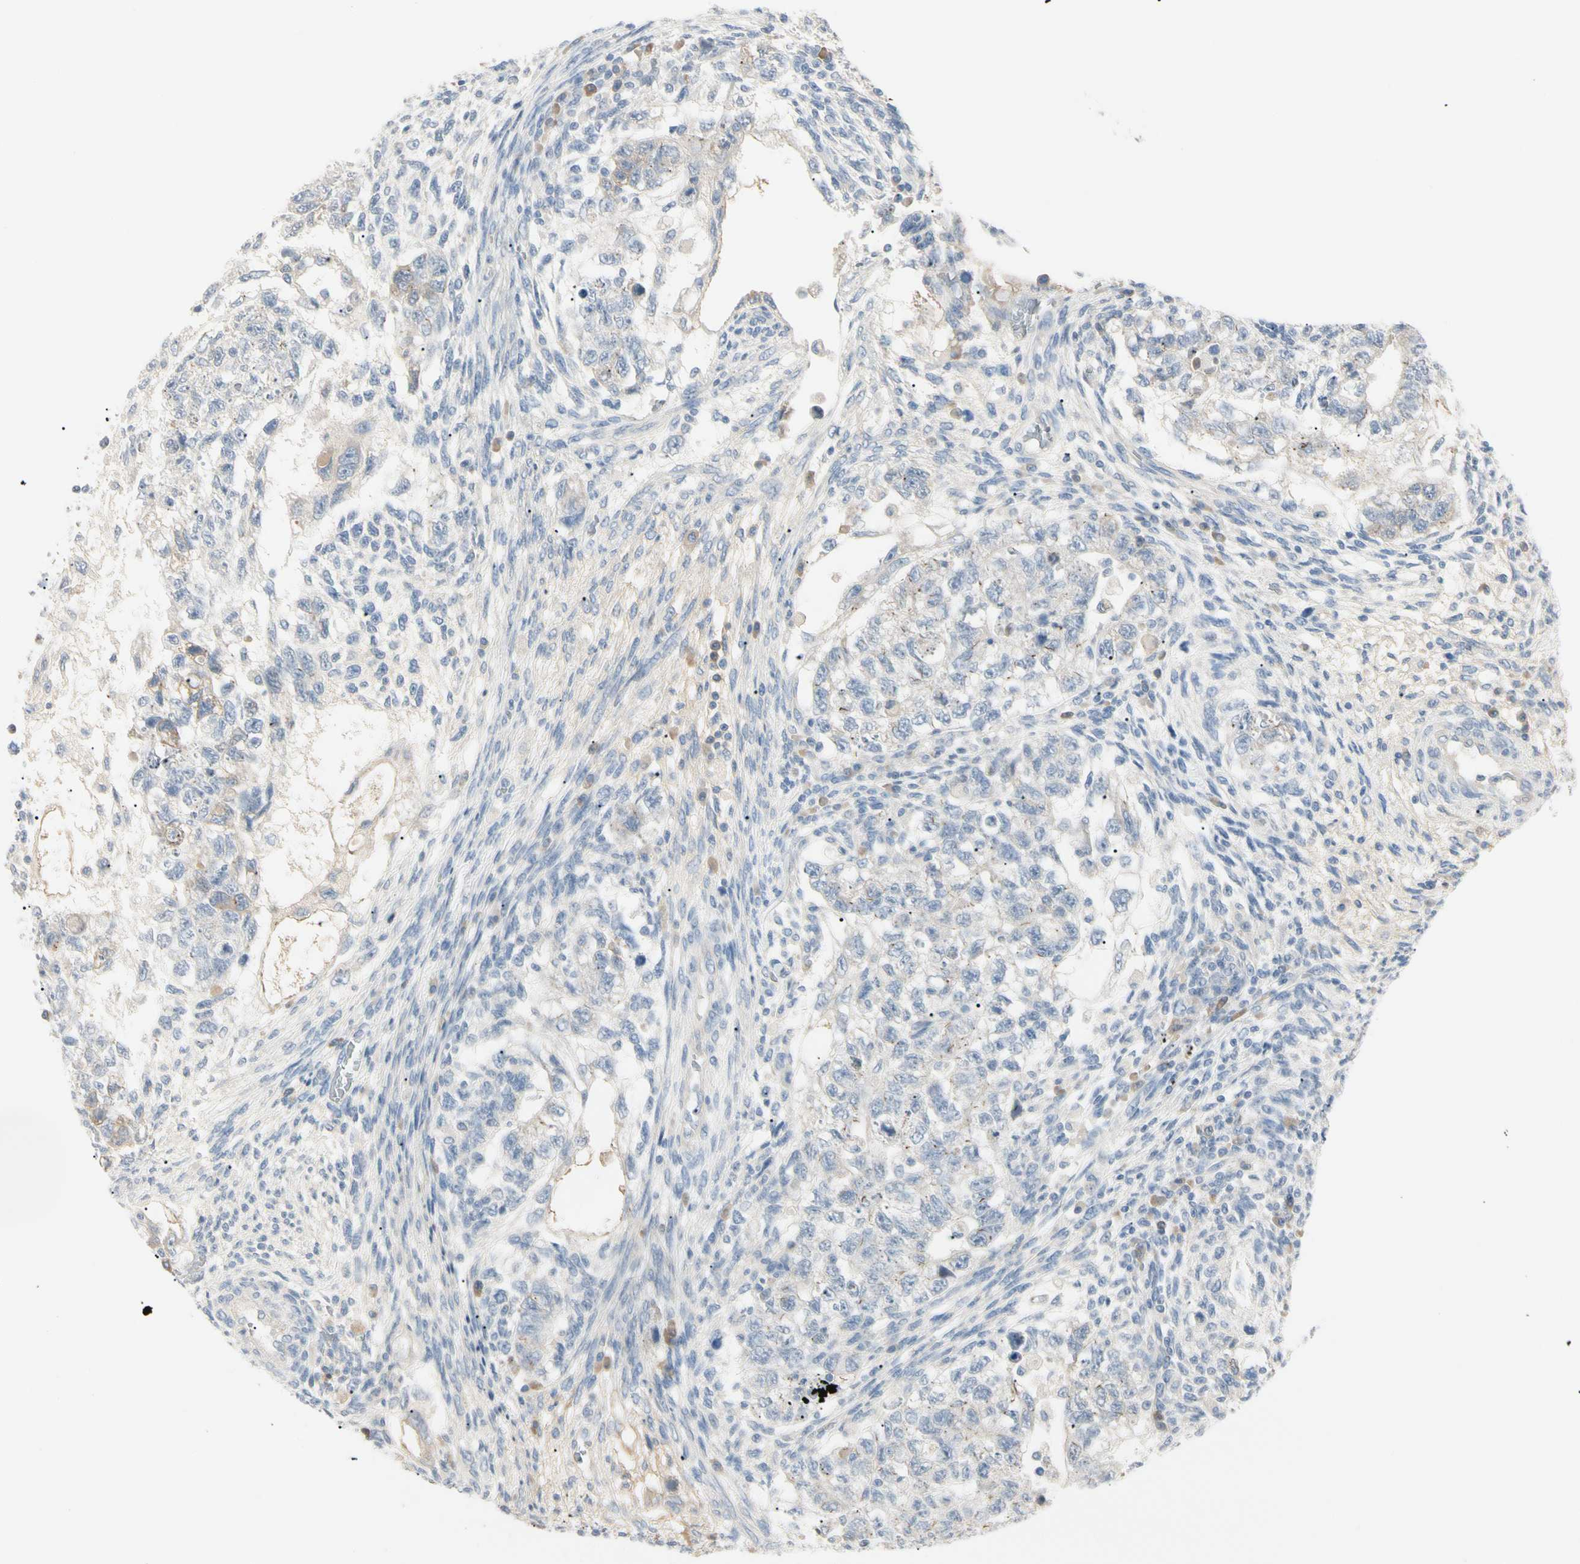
{"staining": {"intensity": "negative", "quantity": "none", "location": "none"}, "tissue": "testis cancer", "cell_type": "Tumor cells", "image_type": "cancer", "snomed": [{"axis": "morphology", "description": "Normal tissue, NOS"}, {"axis": "morphology", "description": "Carcinoma, Embryonal, NOS"}, {"axis": "topography", "description": "Testis"}], "caption": "High power microscopy photomicrograph of an immunohistochemistry photomicrograph of testis embryonal carcinoma, revealing no significant staining in tumor cells. The staining was performed using DAB to visualize the protein expression in brown, while the nuclei were stained in blue with hematoxylin (Magnification: 20x).", "gene": "ALDH18A1", "patient": {"sex": "male", "age": 36}}